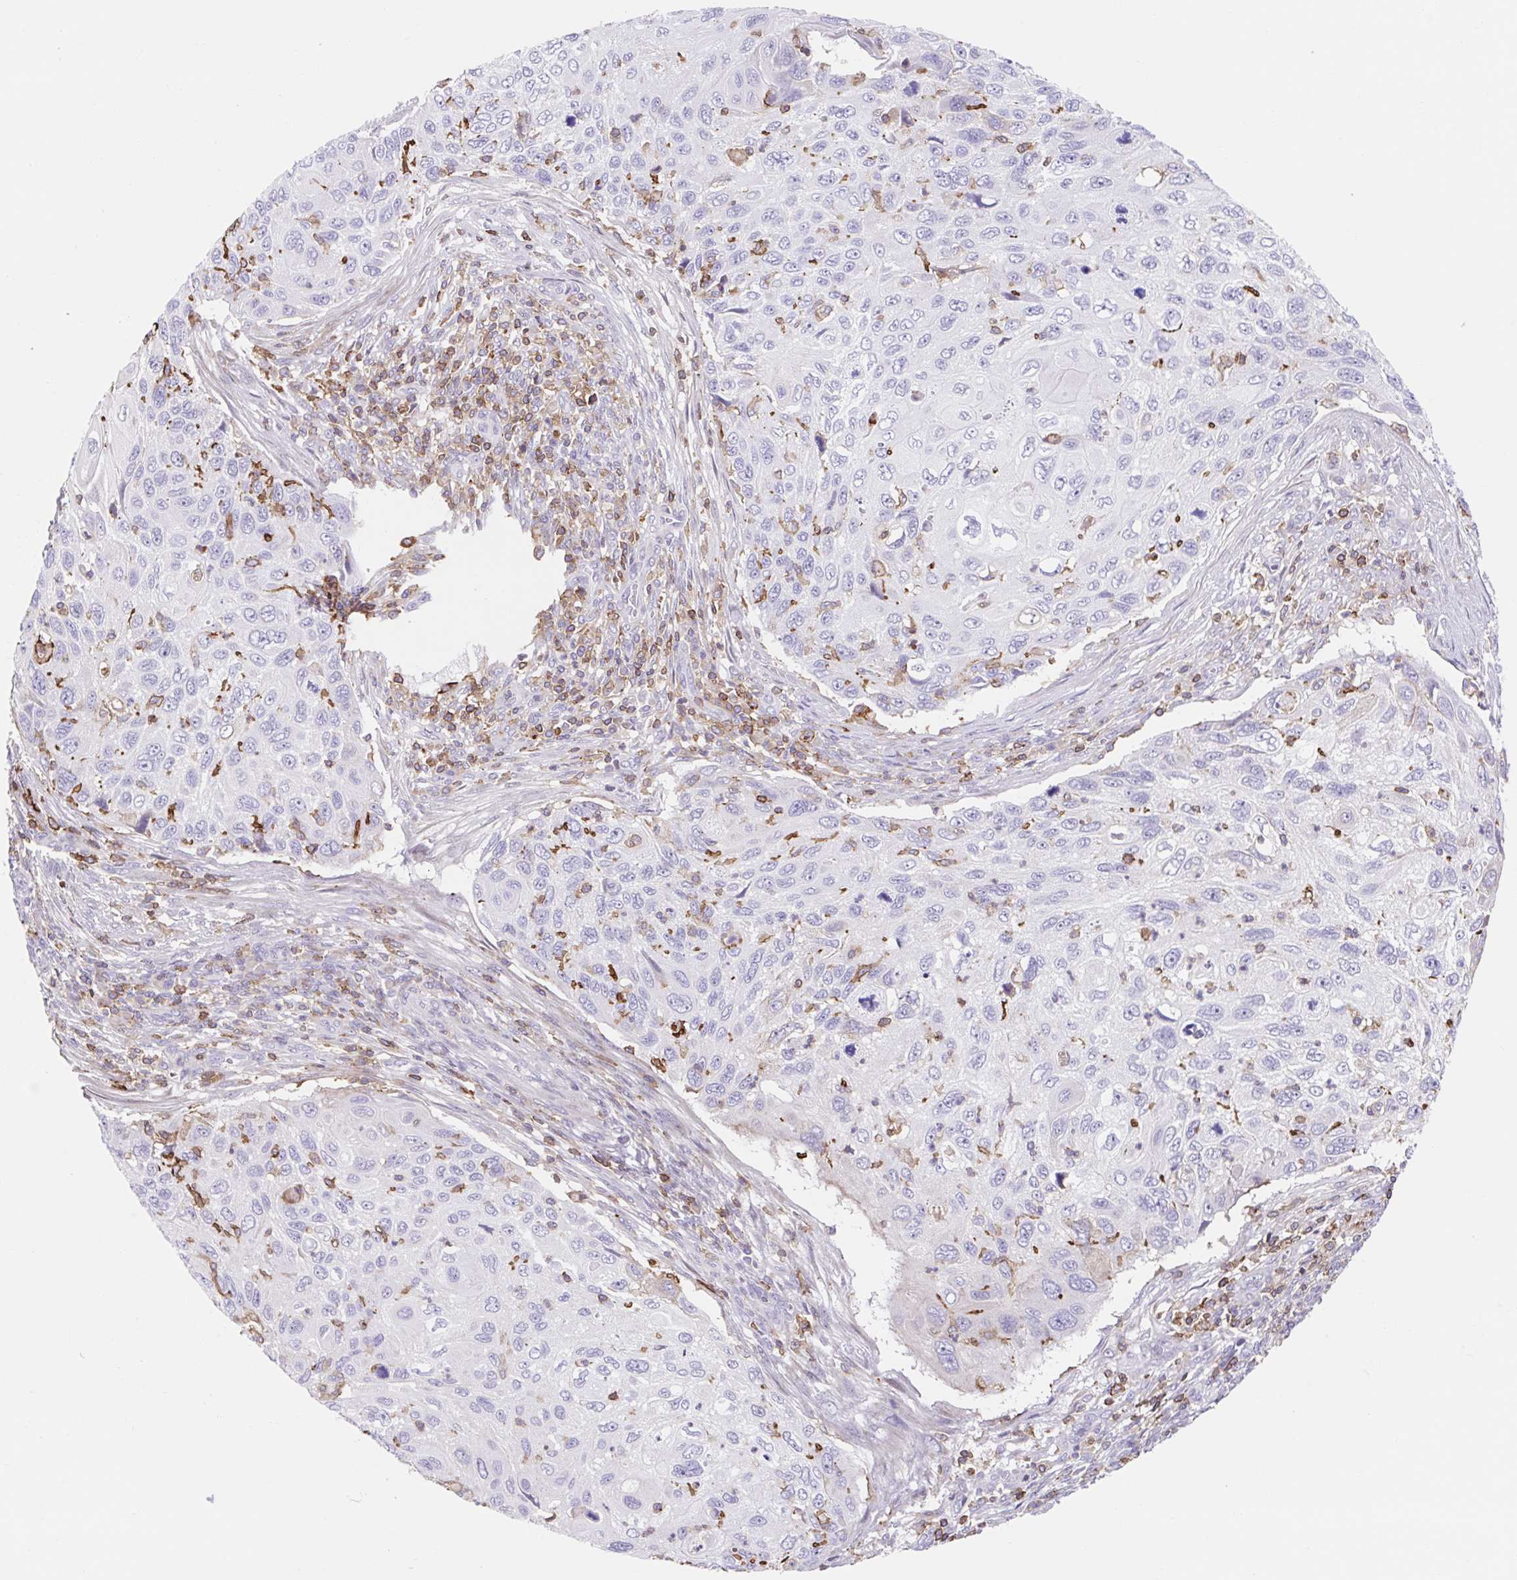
{"staining": {"intensity": "negative", "quantity": "none", "location": "none"}, "tissue": "cervical cancer", "cell_type": "Tumor cells", "image_type": "cancer", "snomed": [{"axis": "morphology", "description": "Squamous cell carcinoma, NOS"}, {"axis": "topography", "description": "Cervix"}], "caption": "Tumor cells show no significant staining in squamous cell carcinoma (cervical).", "gene": "TPRG1", "patient": {"sex": "female", "age": 70}}